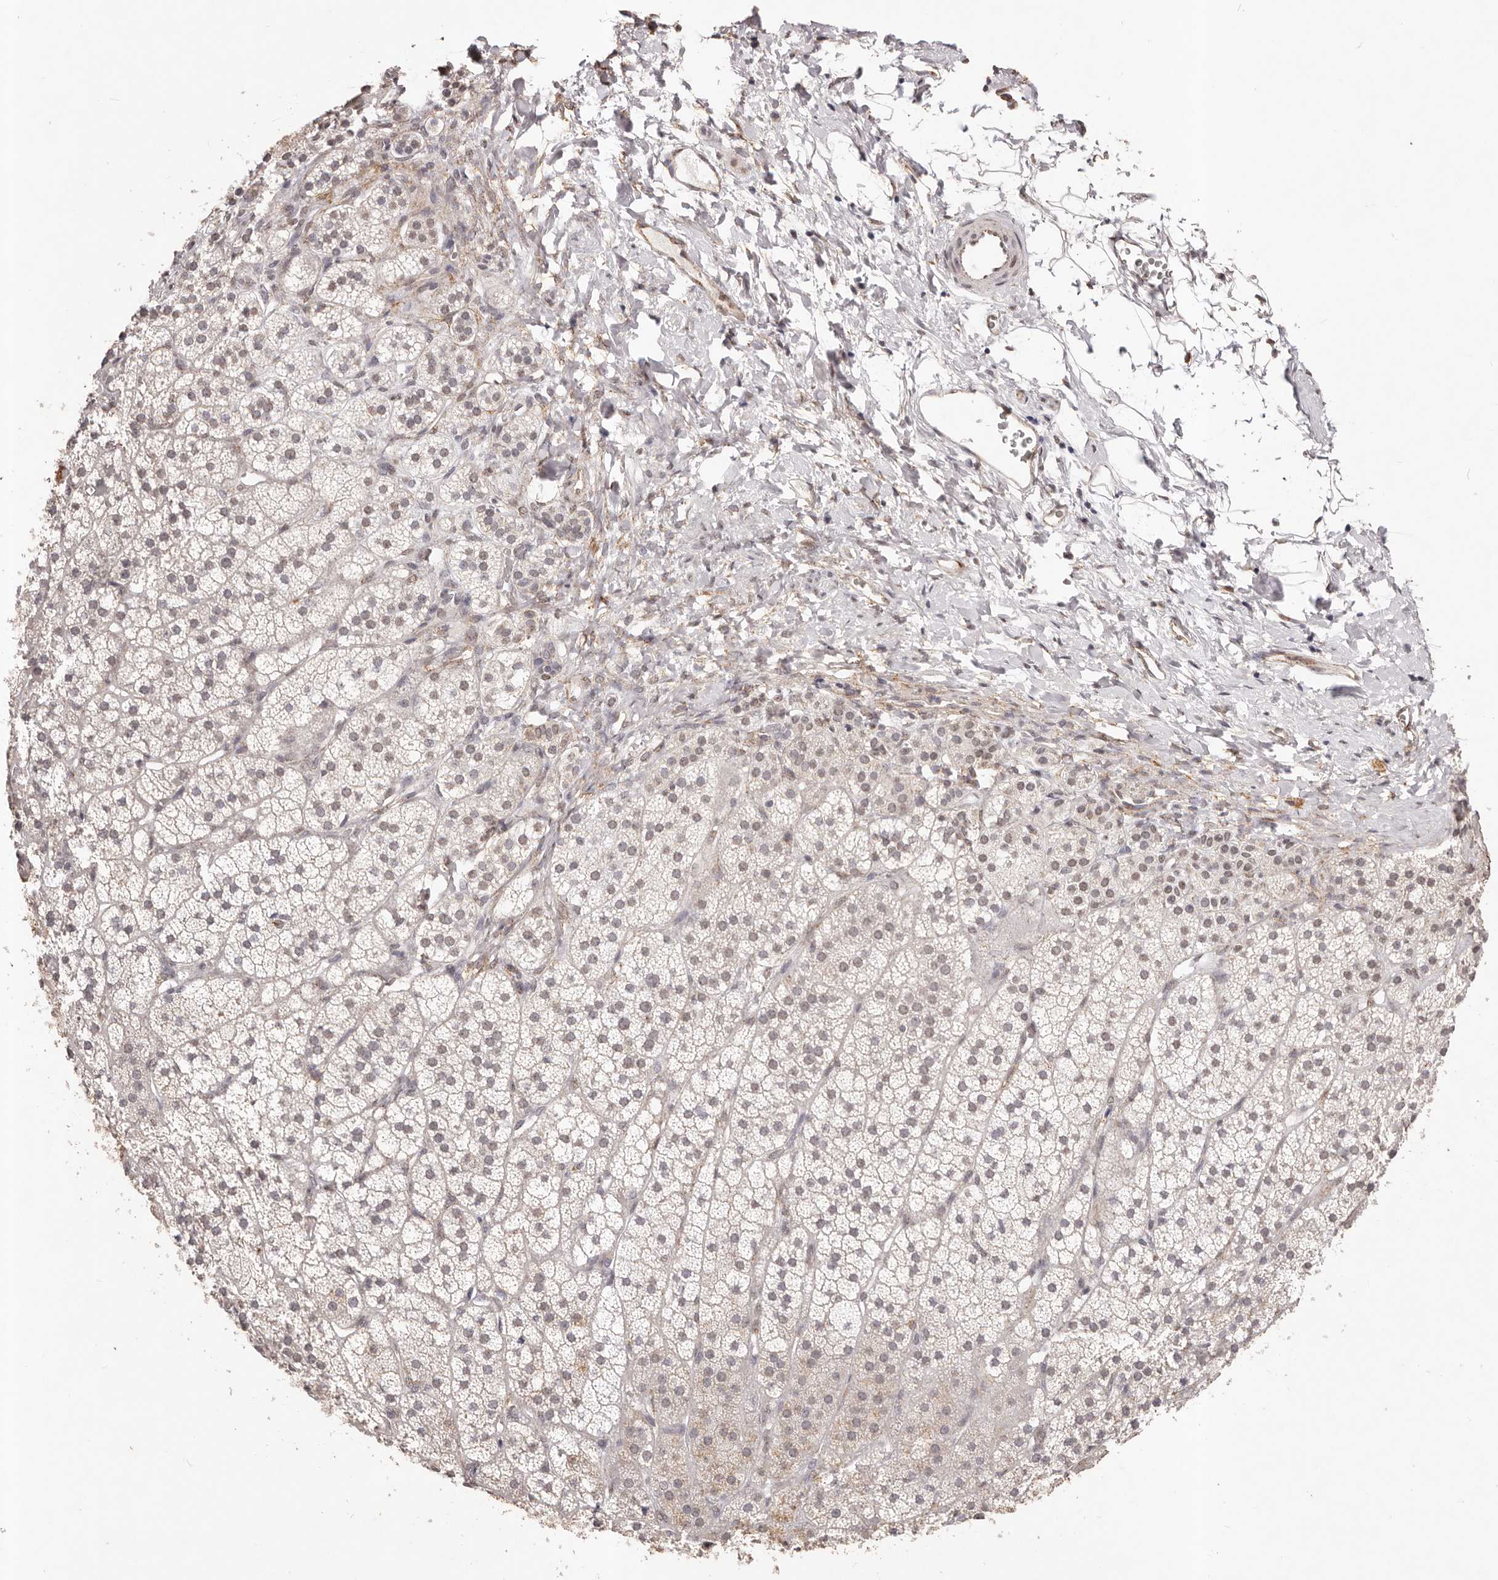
{"staining": {"intensity": "moderate", "quantity": "<25%", "location": "cytoplasmic/membranous"}, "tissue": "adrenal gland", "cell_type": "Glandular cells", "image_type": "normal", "snomed": [{"axis": "morphology", "description": "Normal tissue, NOS"}, {"axis": "topography", "description": "Adrenal gland"}], "caption": "A brown stain shows moderate cytoplasmic/membranous expression of a protein in glandular cells of normal adrenal gland. The staining was performed using DAB, with brown indicating positive protein expression. Nuclei are stained blue with hematoxylin.", "gene": "RPS6KA5", "patient": {"sex": "female", "age": 44}}